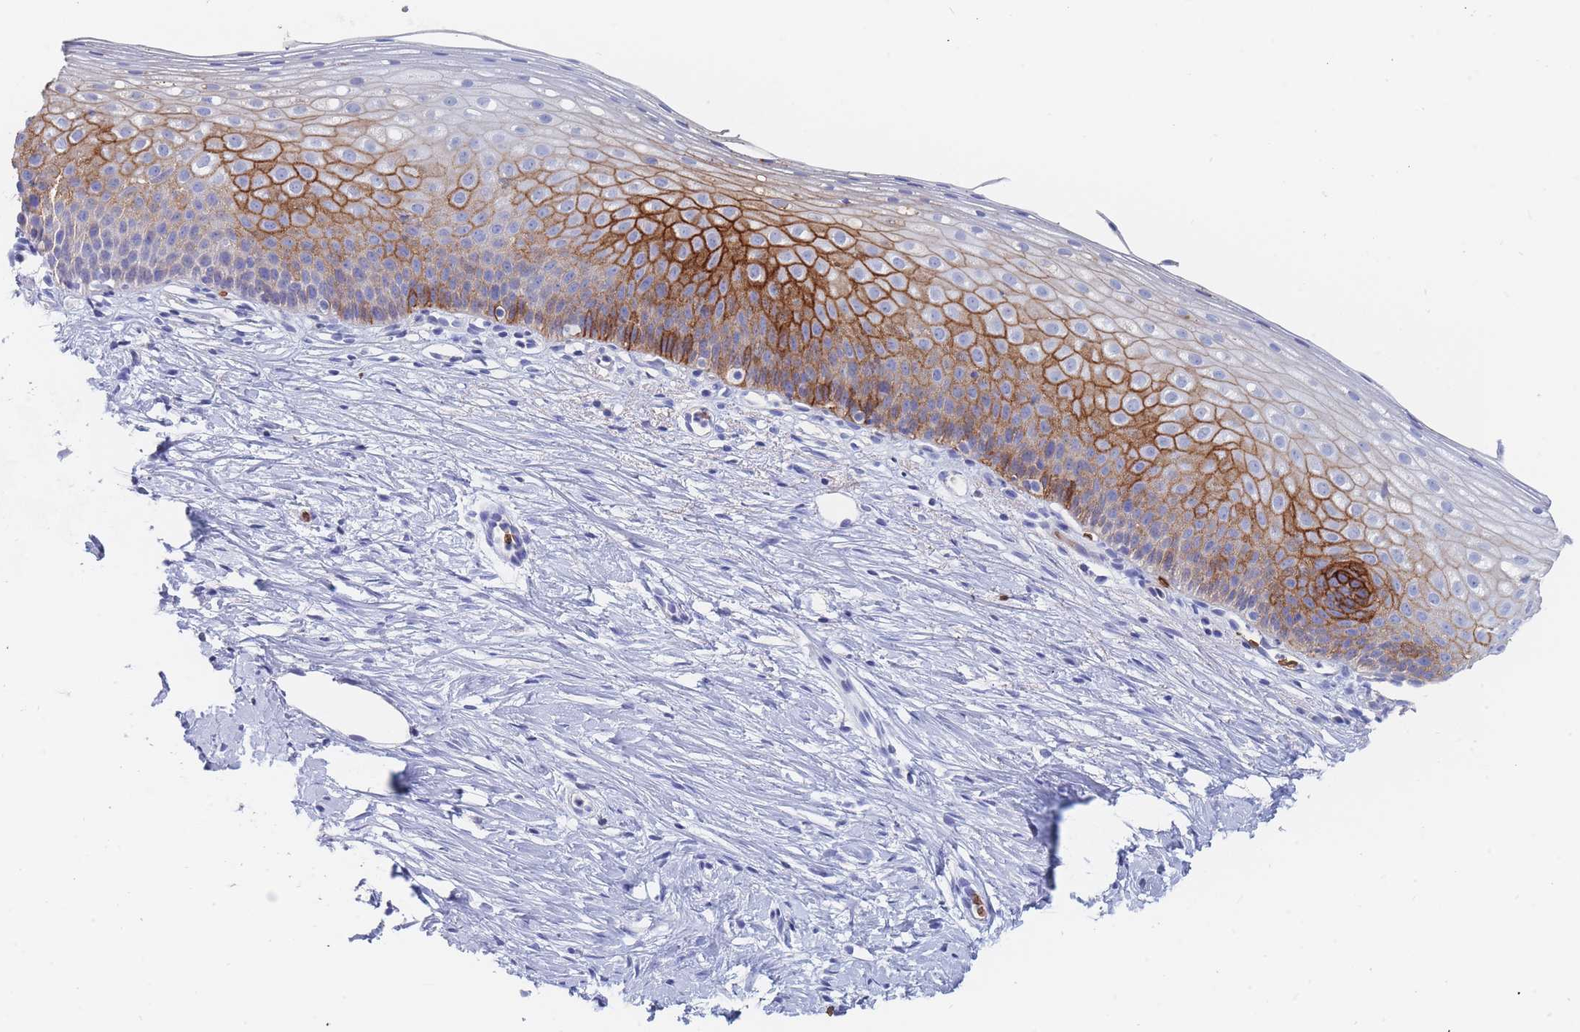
{"staining": {"intensity": "negative", "quantity": "none", "location": "none"}, "tissue": "cervix", "cell_type": "Glandular cells", "image_type": "normal", "snomed": [{"axis": "morphology", "description": "Normal tissue, NOS"}, {"axis": "topography", "description": "Cervix"}], "caption": "This is a micrograph of immunohistochemistry staining of benign cervix, which shows no expression in glandular cells.", "gene": "SLC2A1", "patient": {"sex": "female", "age": 57}}